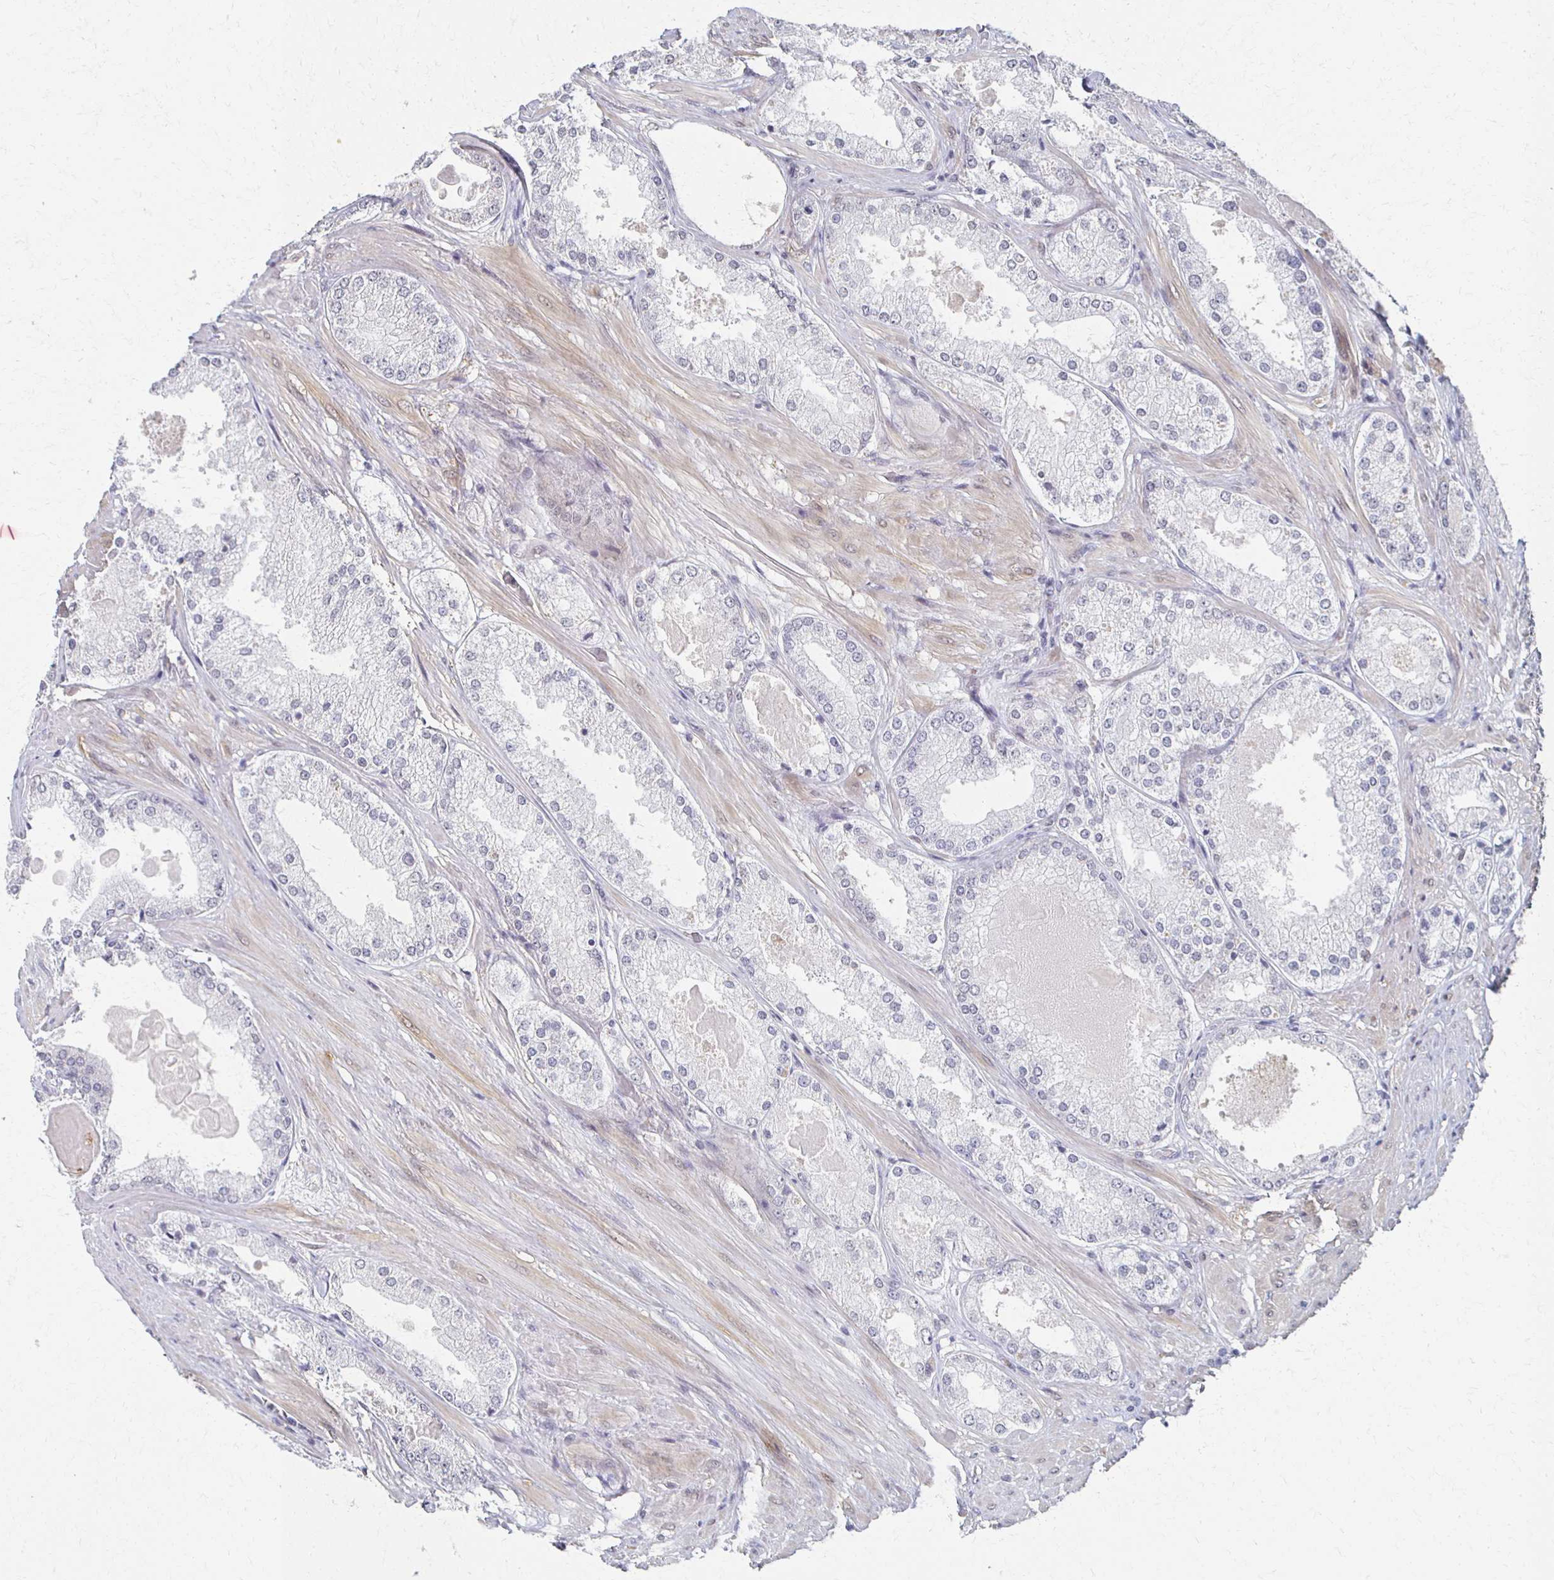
{"staining": {"intensity": "negative", "quantity": "none", "location": "none"}, "tissue": "prostate cancer", "cell_type": "Tumor cells", "image_type": "cancer", "snomed": [{"axis": "morphology", "description": "Adenocarcinoma, Low grade"}, {"axis": "topography", "description": "Prostate"}], "caption": "There is no significant positivity in tumor cells of prostate low-grade adenocarcinoma.", "gene": "DAB1", "patient": {"sex": "male", "age": 68}}